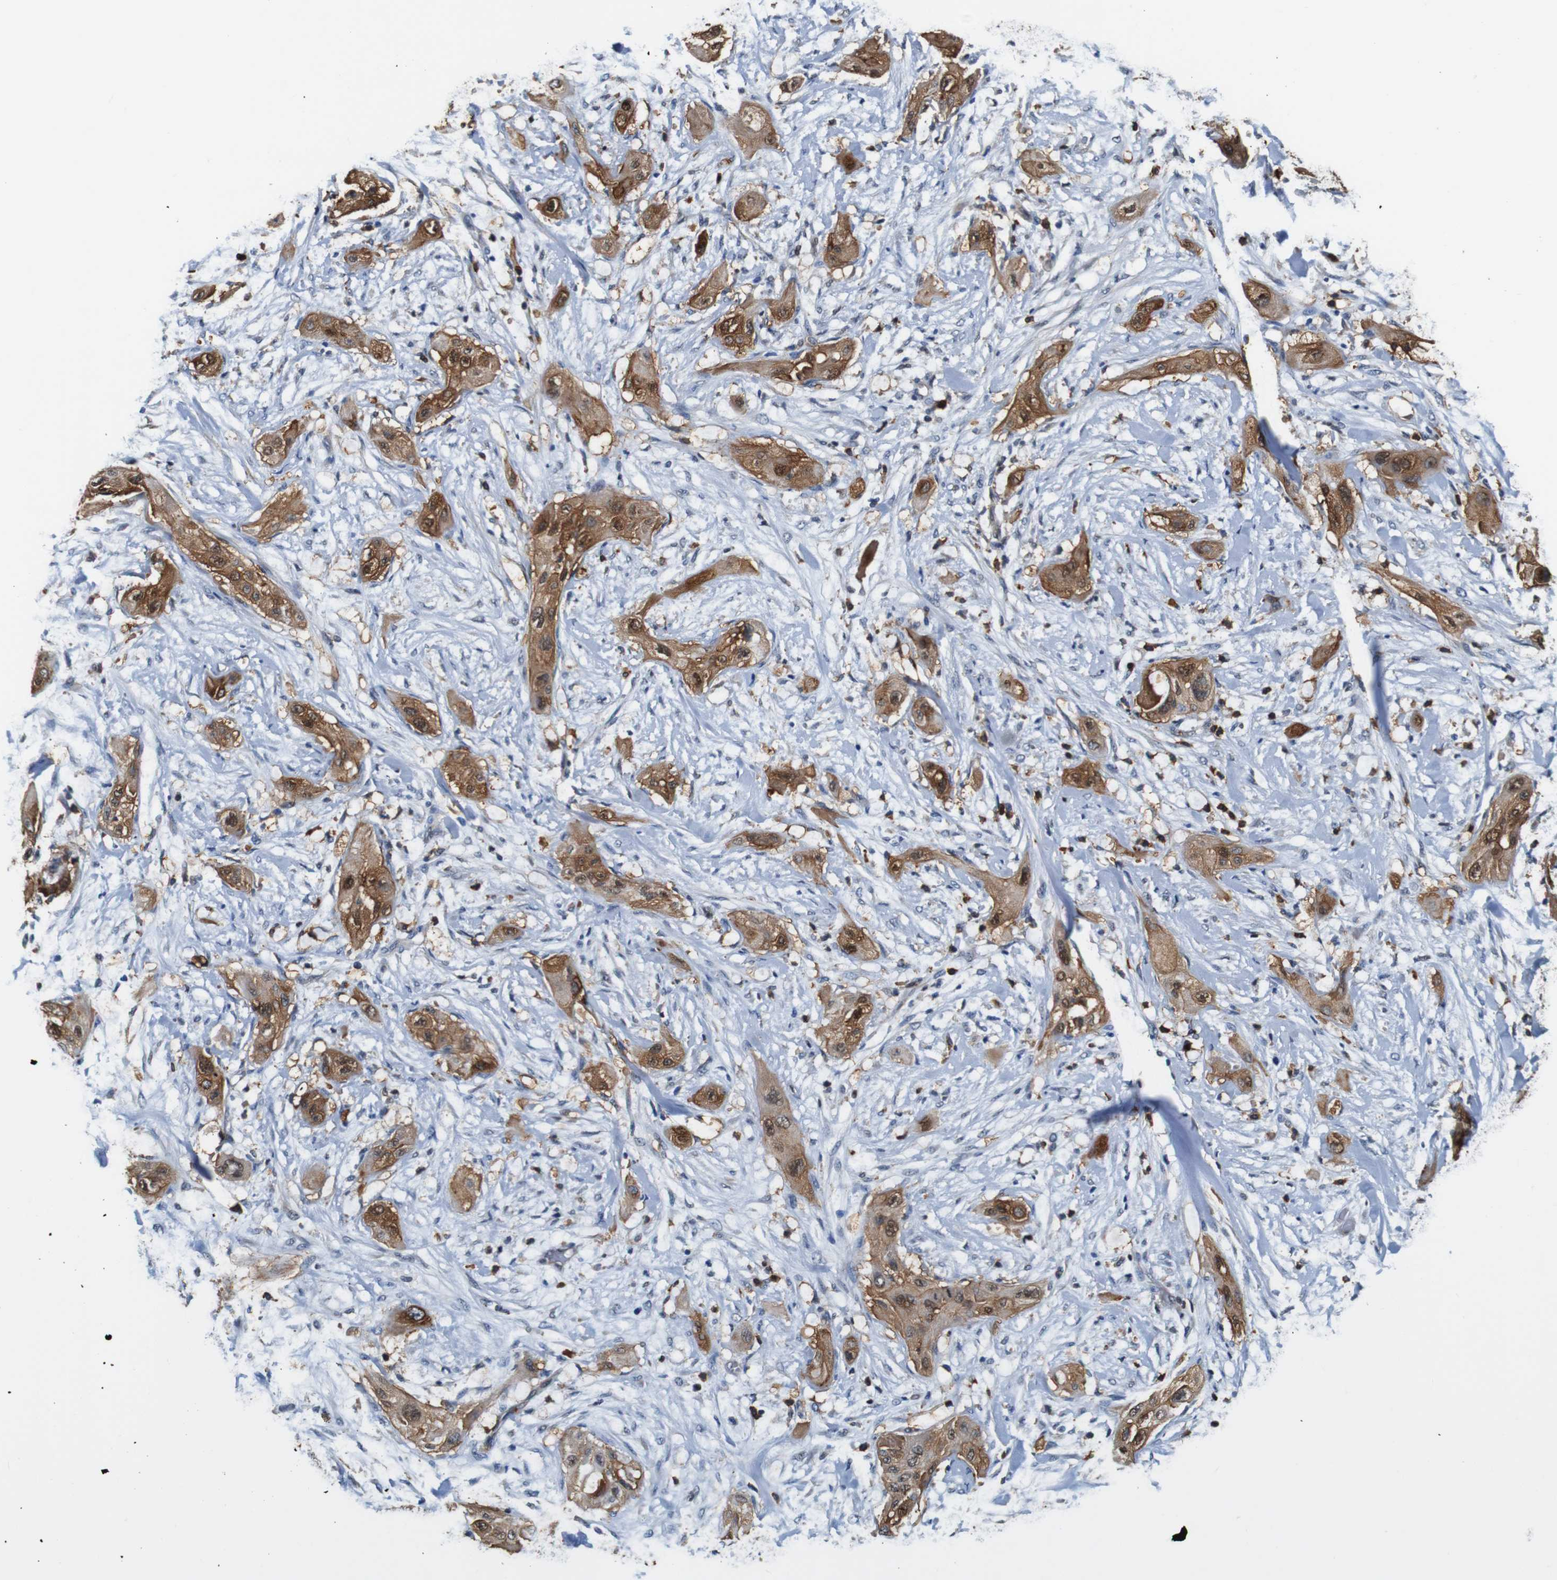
{"staining": {"intensity": "moderate", "quantity": ">75%", "location": "cytoplasmic/membranous"}, "tissue": "lung cancer", "cell_type": "Tumor cells", "image_type": "cancer", "snomed": [{"axis": "morphology", "description": "Squamous cell carcinoma, NOS"}, {"axis": "topography", "description": "Lung"}], "caption": "Protein staining of lung cancer (squamous cell carcinoma) tissue displays moderate cytoplasmic/membranous expression in approximately >75% of tumor cells.", "gene": "ANXA1", "patient": {"sex": "female", "age": 47}}